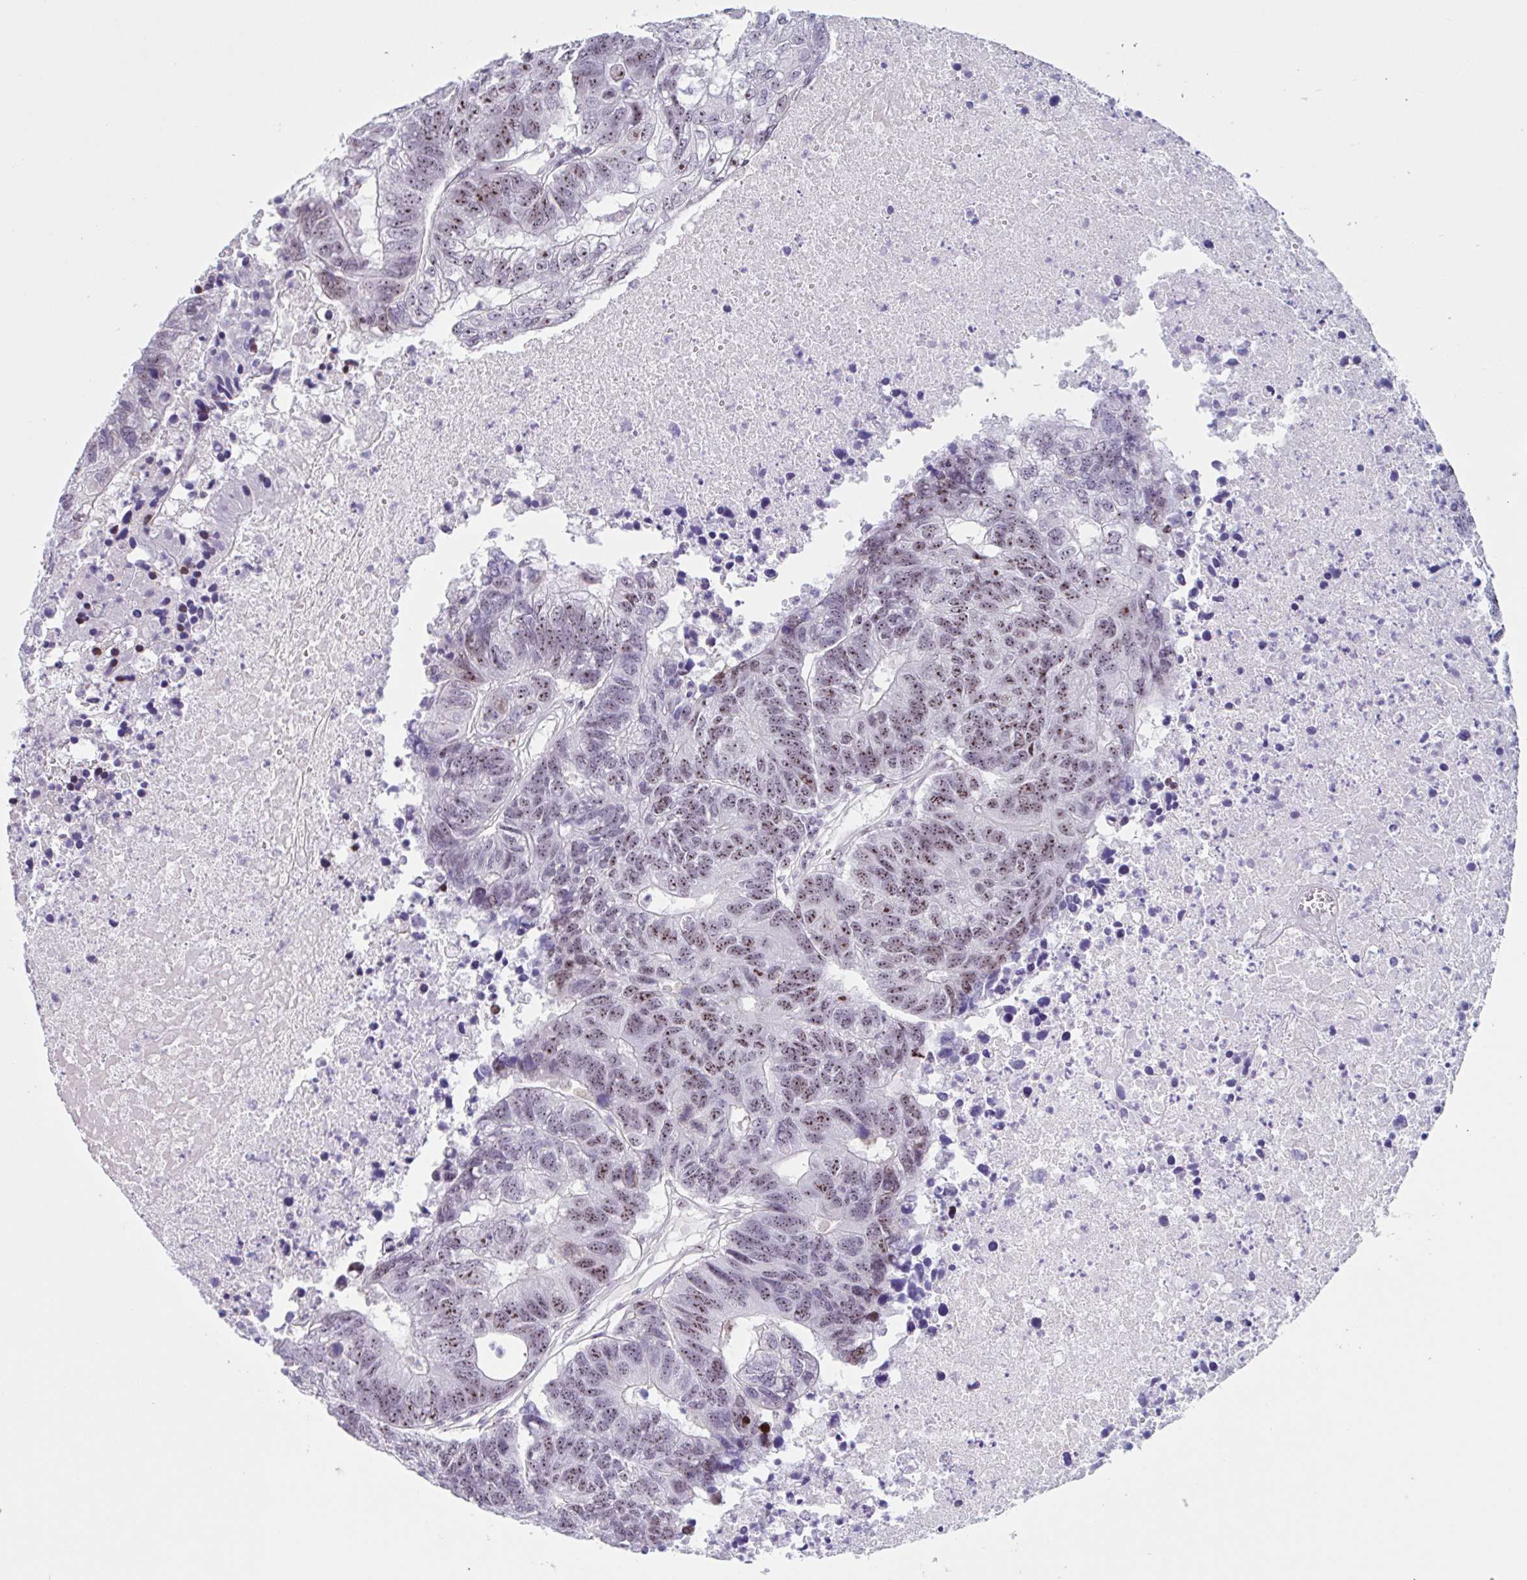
{"staining": {"intensity": "moderate", "quantity": "25%-75%", "location": "nuclear"}, "tissue": "colorectal cancer", "cell_type": "Tumor cells", "image_type": "cancer", "snomed": [{"axis": "morphology", "description": "Adenocarcinoma, NOS"}, {"axis": "topography", "description": "Colon"}], "caption": "IHC image of human adenocarcinoma (colorectal) stained for a protein (brown), which displays medium levels of moderate nuclear expression in approximately 25%-75% of tumor cells.", "gene": "LENG9", "patient": {"sex": "female", "age": 48}}